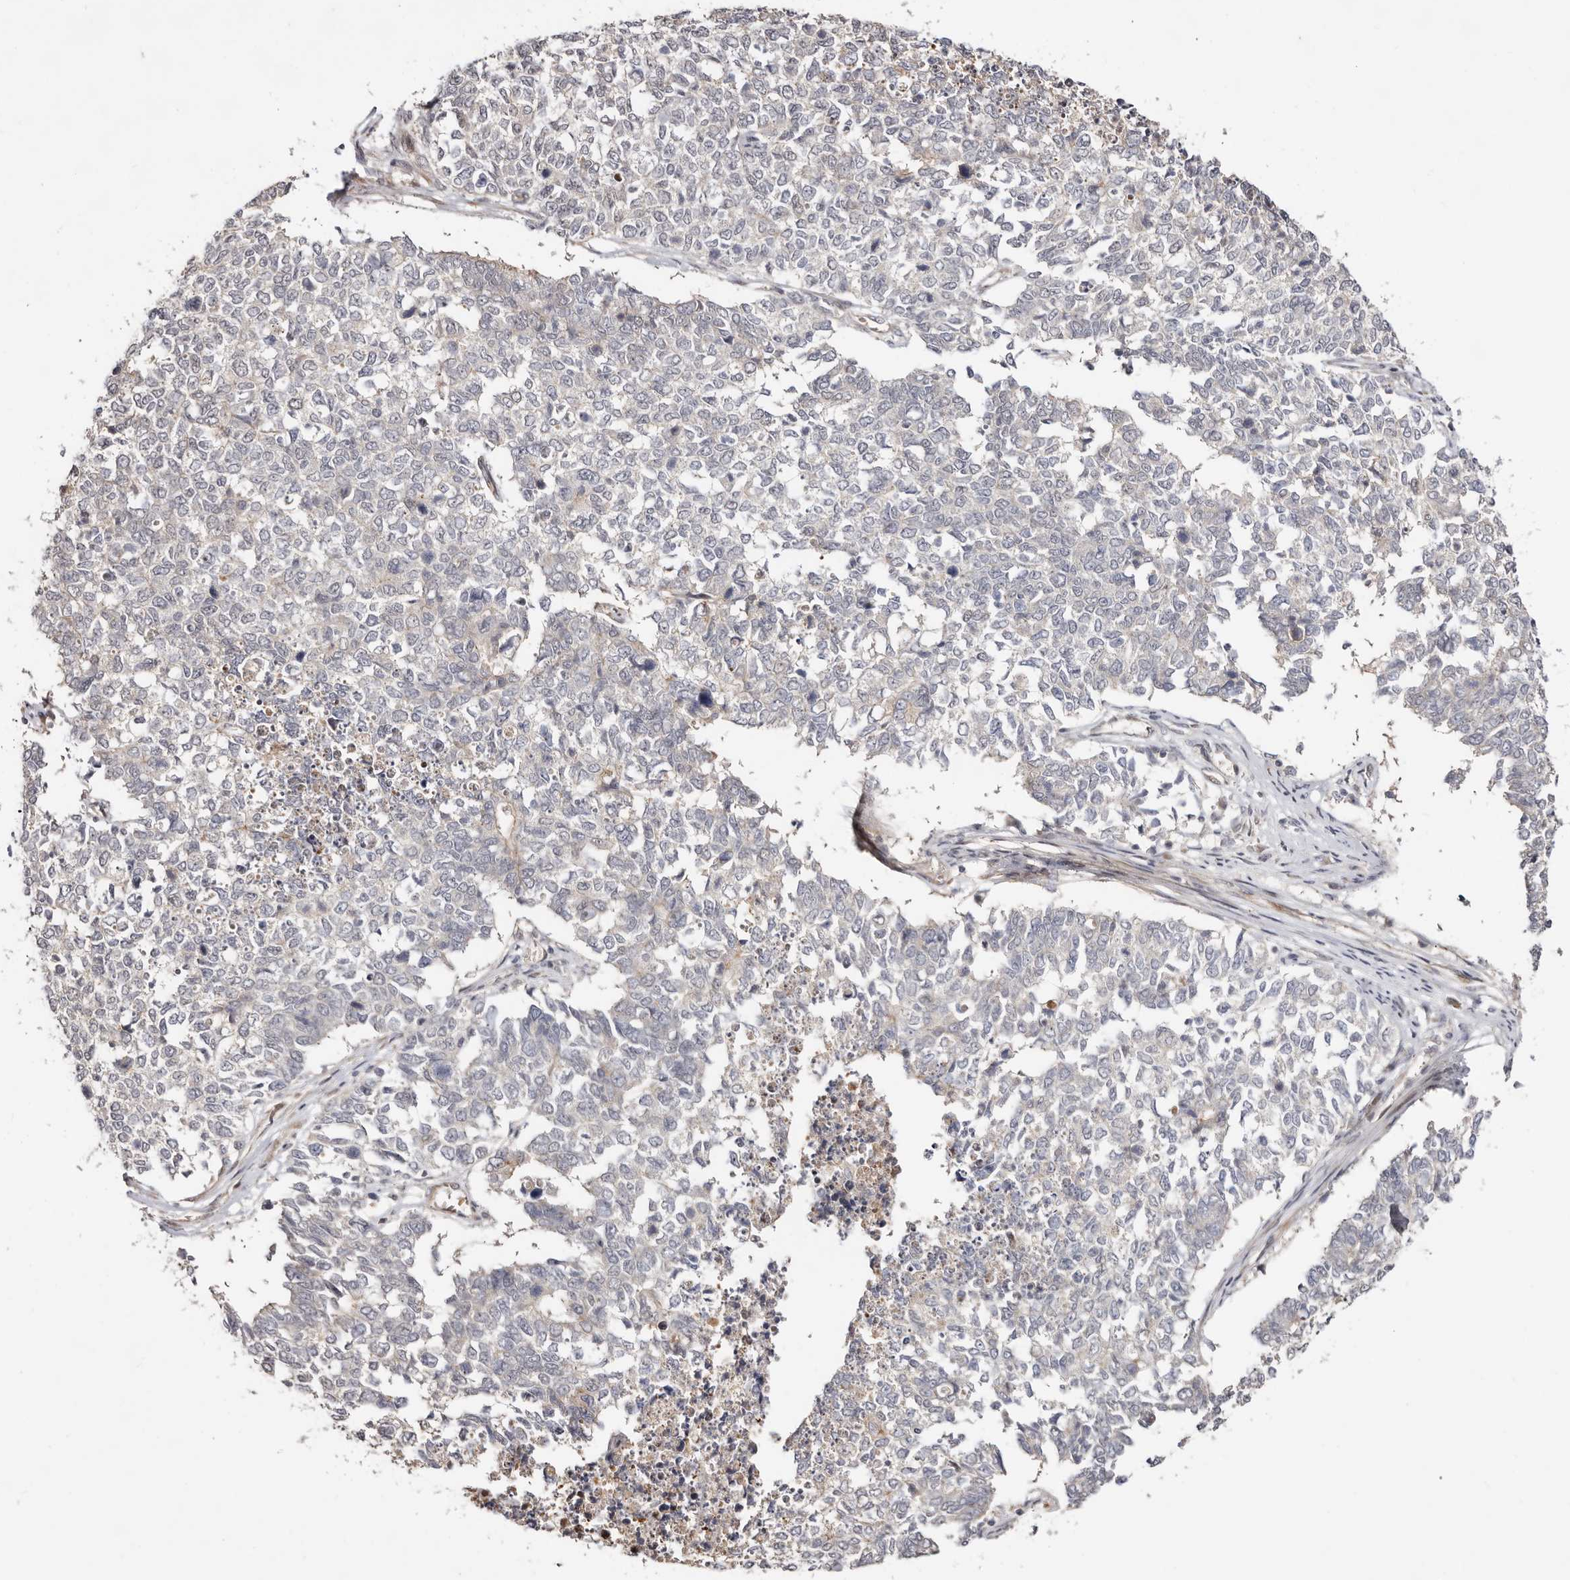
{"staining": {"intensity": "negative", "quantity": "none", "location": "none"}, "tissue": "cervical cancer", "cell_type": "Tumor cells", "image_type": "cancer", "snomed": [{"axis": "morphology", "description": "Squamous cell carcinoma, NOS"}, {"axis": "topography", "description": "Cervix"}], "caption": "Immunohistochemistry histopathology image of neoplastic tissue: human cervical squamous cell carcinoma stained with DAB demonstrates no significant protein staining in tumor cells.", "gene": "ODF2L", "patient": {"sex": "female", "age": 63}}